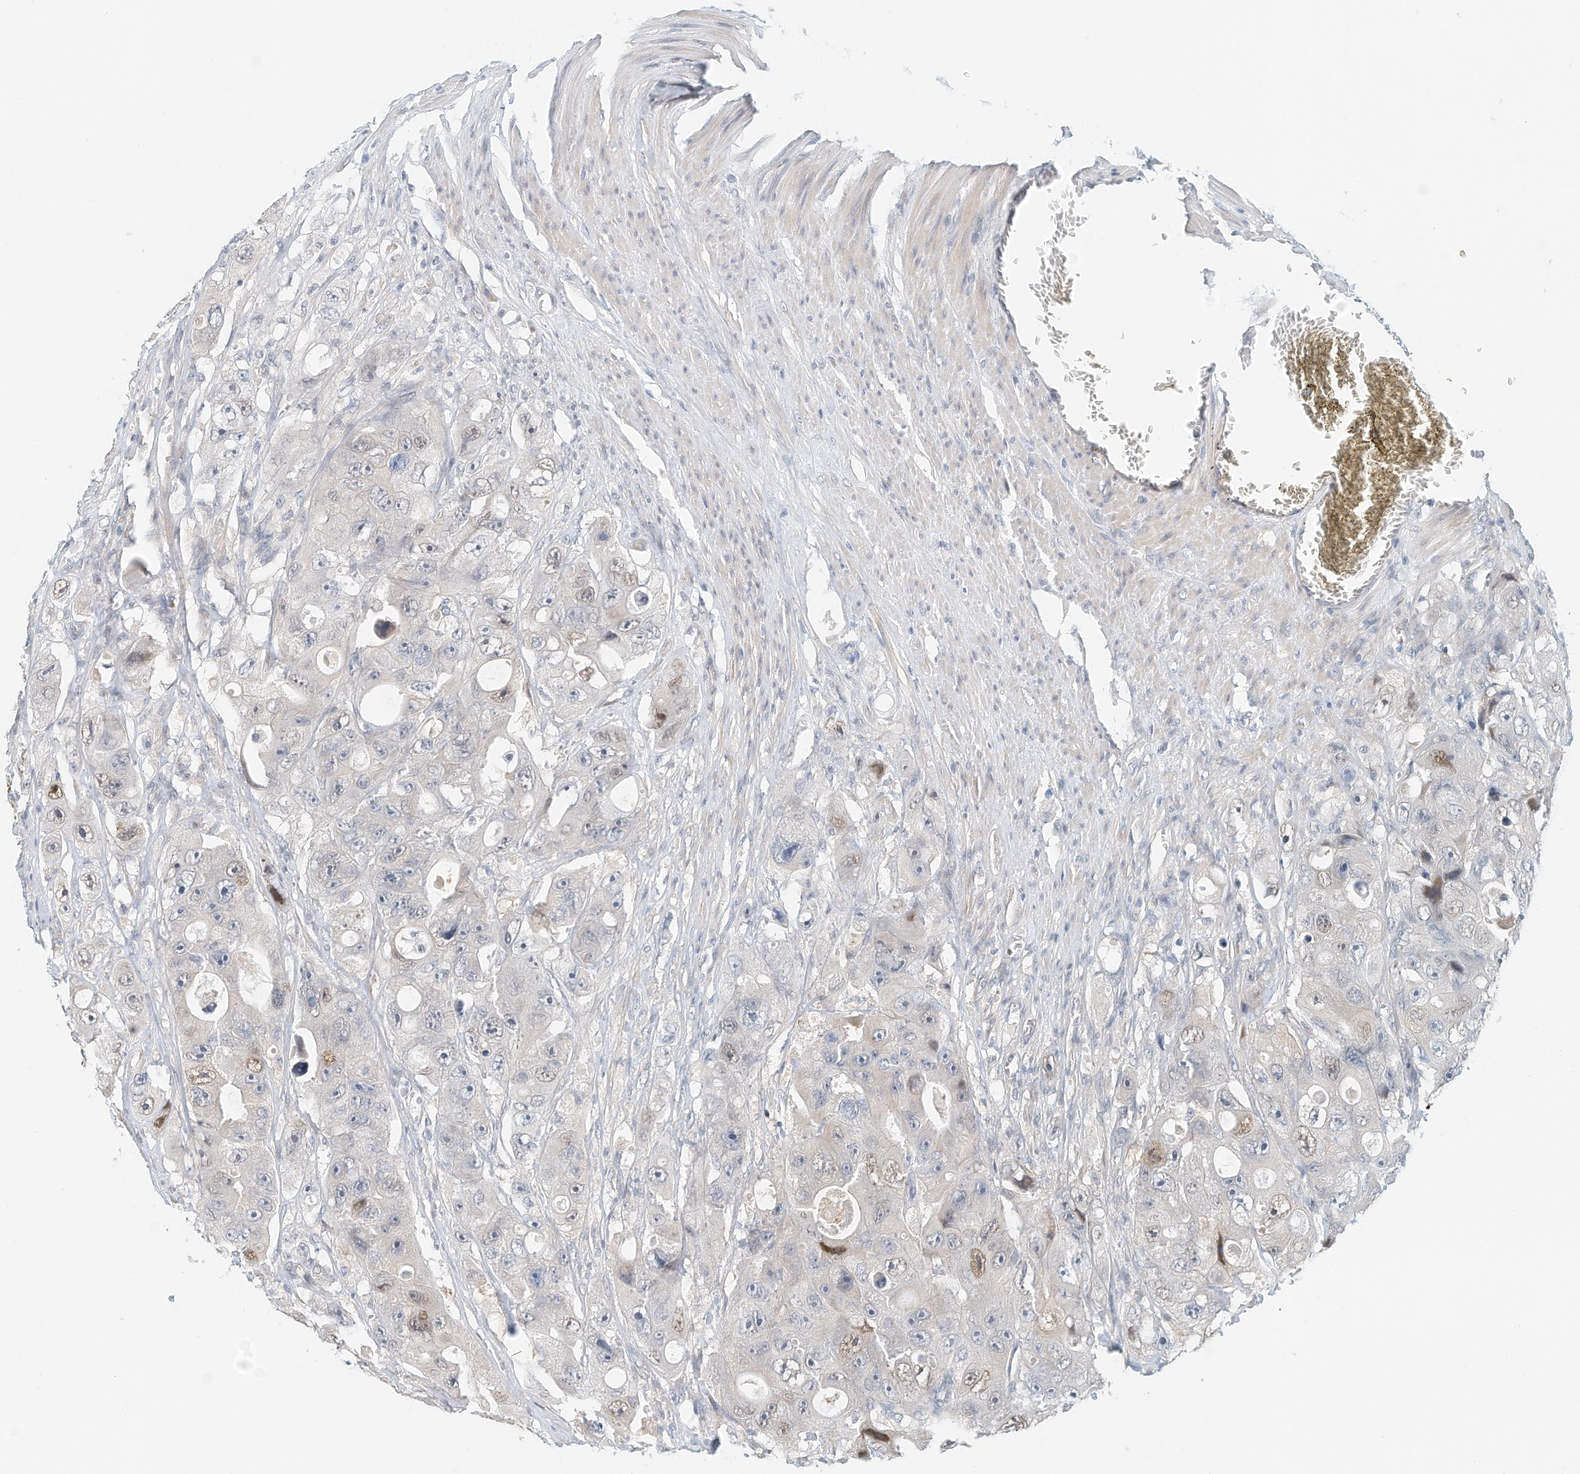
{"staining": {"intensity": "weak", "quantity": "<25%", "location": "nuclear"}, "tissue": "colorectal cancer", "cell_type": "Tumor cells", "image_type": "cancer", "snomed": [{"axis": "morphology", "description": "Adenocarcinoma, NOS"}, {"axis": "topography", "description": "Colon"}], "caption": "Immunohistochemical staining of colorectal cancer exhibits no significant positivity in tumor cells.", "gene": "ARHGAP28", "patient": {"sex": "female", "age": 46}}